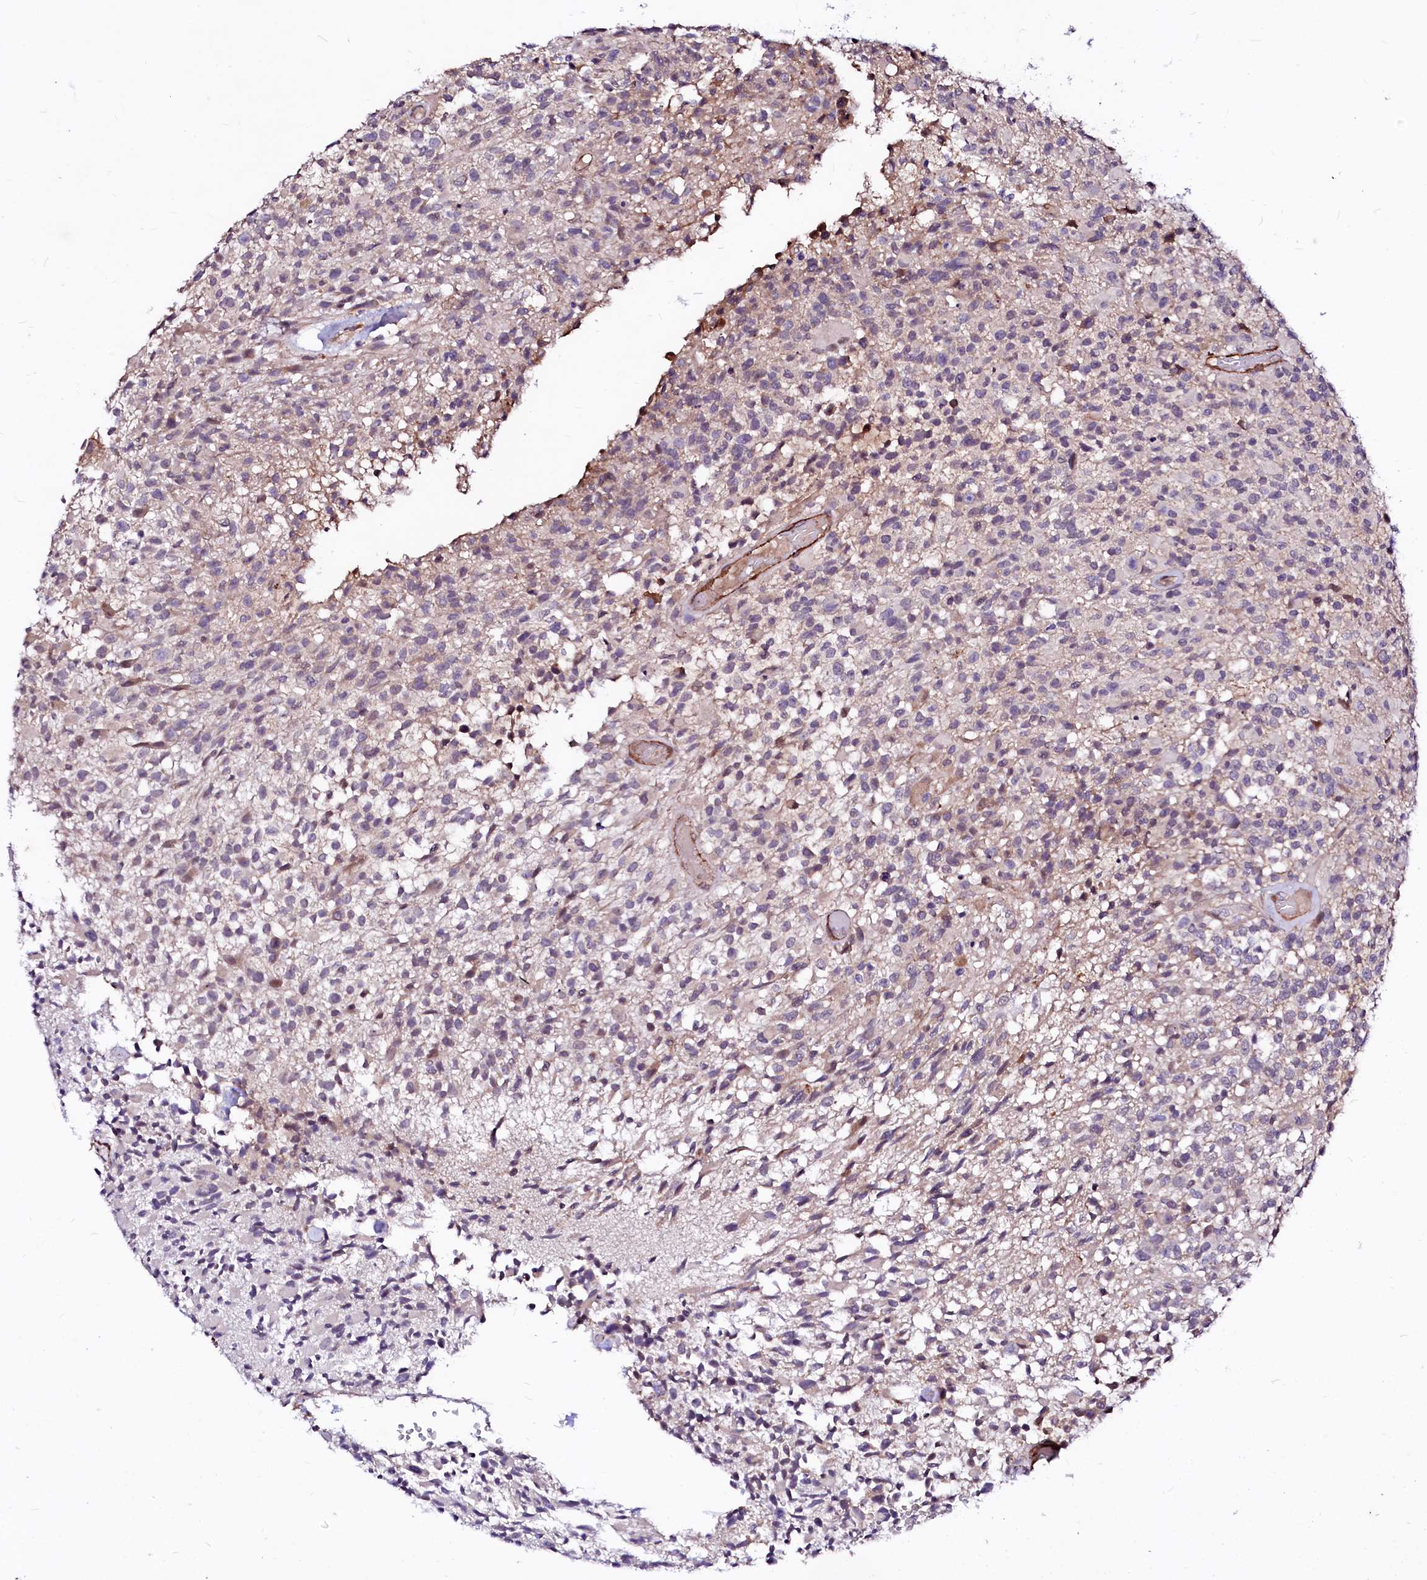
{"staining": {"intensity": "weak", "quantity": "25%-75%", "location": "cytoplasmic/membranous"}, "tissue": "glioma", "cell_type": "Tumor cells", "image_type": "cancer", "snomed": [{"axis": "morphology", "description": "Glioma, malignant, High grade"}, {"axis": "morphology", "description": "Glioblastoma, NOS"}, {"axis": "topography", "description": "Brain"}], "caption": "DAB immunohistochemical staining of glioblastoma shows weak cytoplasmic/membranous protein staining in about 25%-75% of tumor cells.", "gene": "GPR176", "patient": {"sex": "male", "age": 60}}